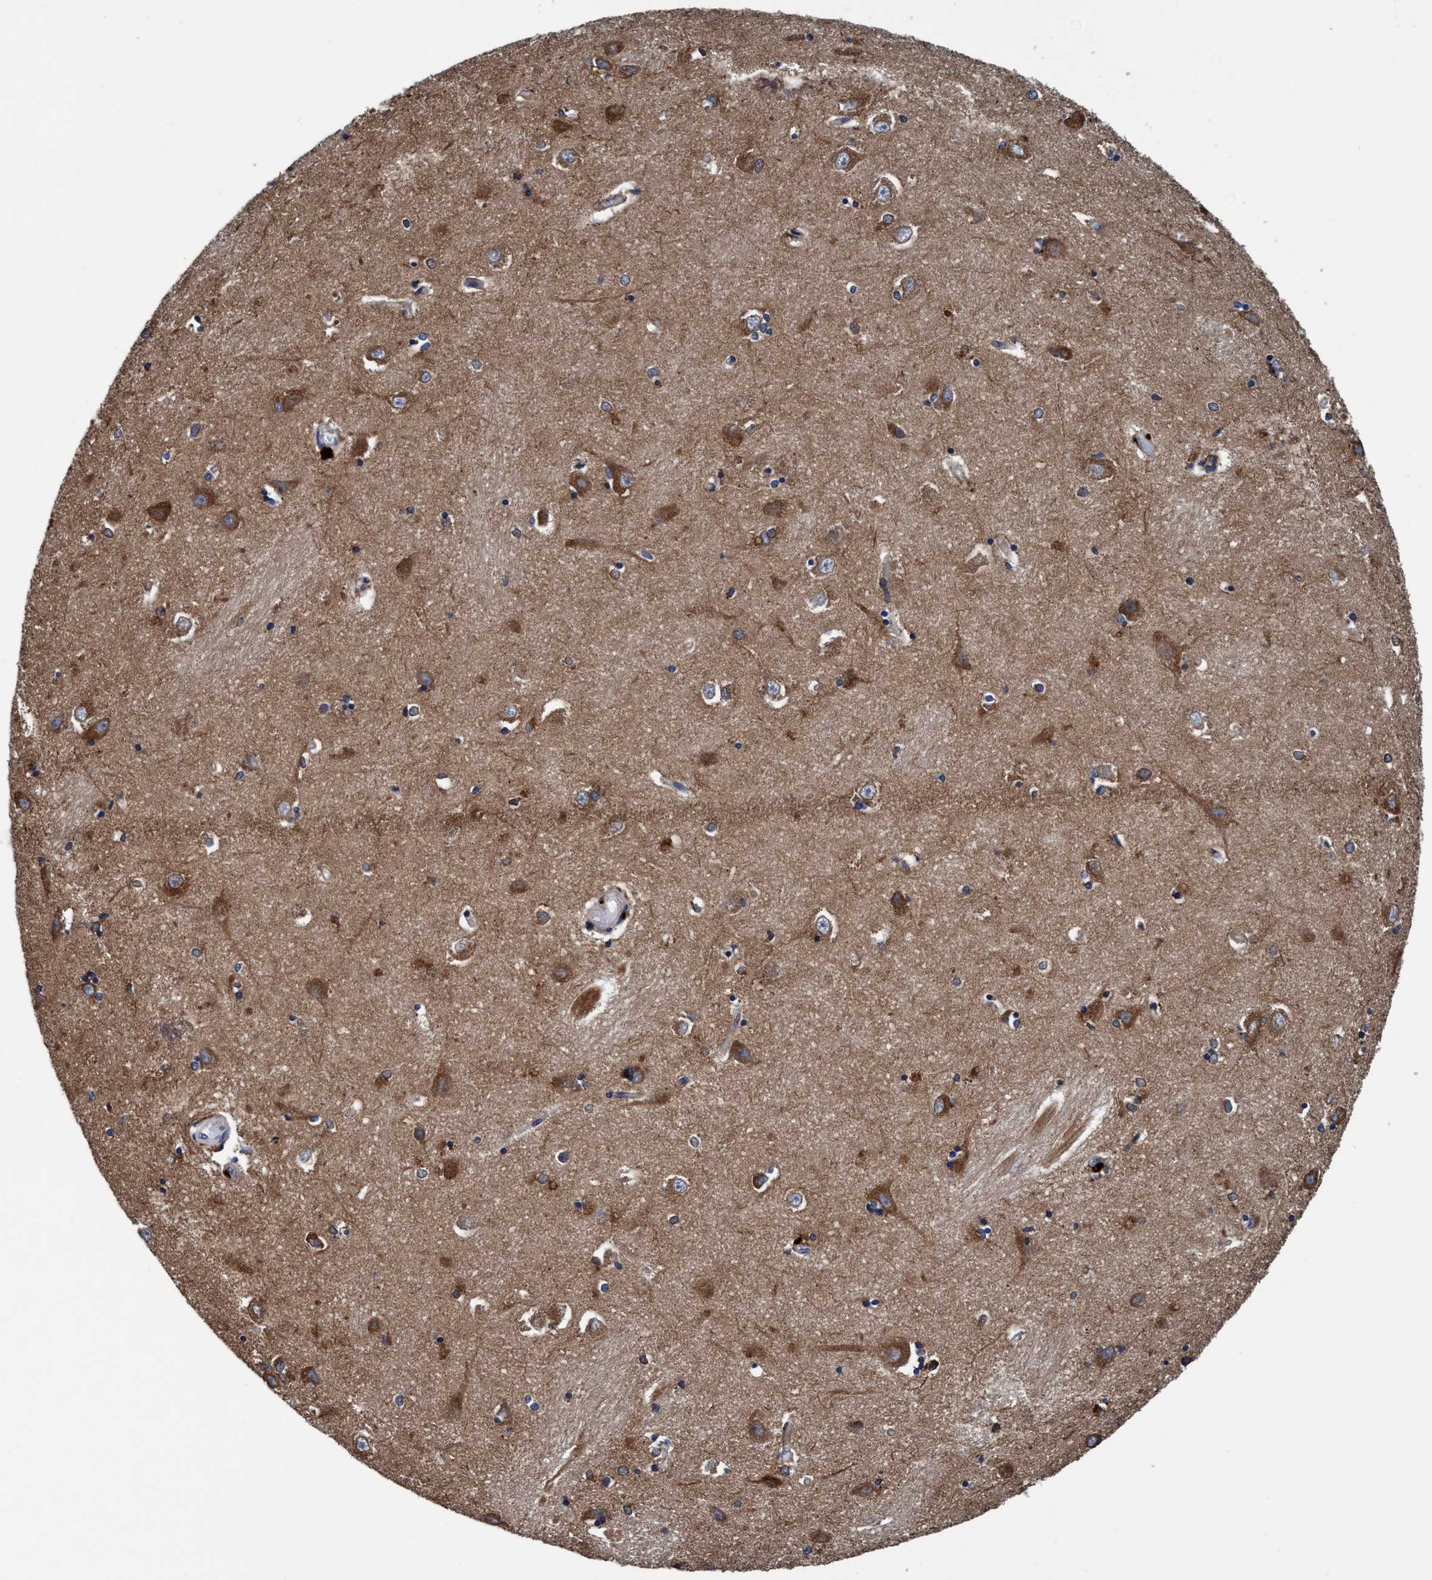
{"staining": {"intensity": "moderate", "quantity": "<25%", "location": "cytoplasmic/membranous"}, "tissue": "hippocampus", "cell_type": "Glial cells", "image_type": "normal", "snomed": [{"axis": "morphology", "description": "Normal tissue, NOS"}, {"axis": "topography", "description": "Hippocampus"}], "caption": "An IHC histopathology image of unremarkable tissue is shown. Protein staining in brown shows moderate cytoplasmic/membranous positivity in hippocampus within glial cells.", "gene": "ENDOG", "patient": {"sex": "male", "age": 45}}